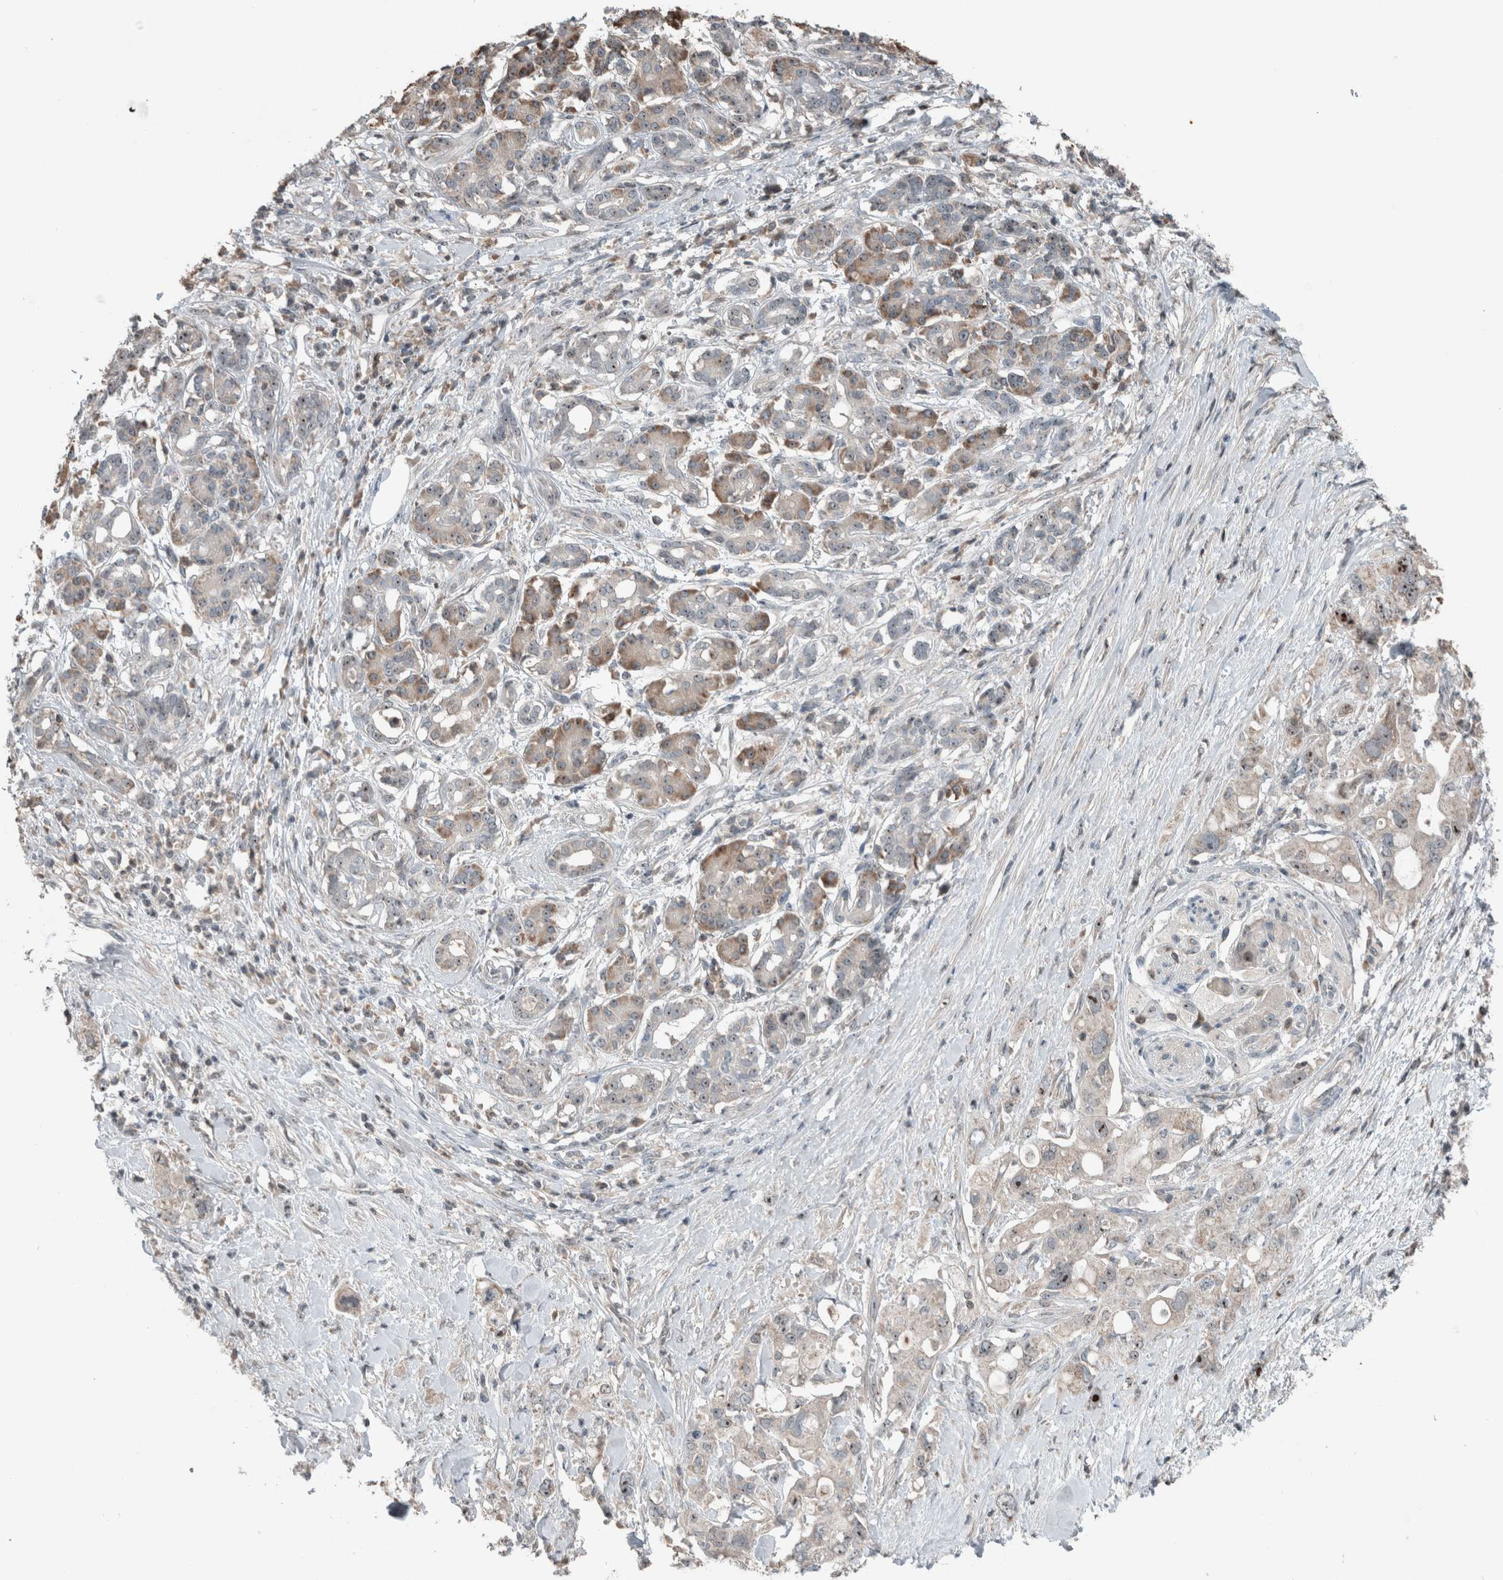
{"staining": {"intensity": "moderate", "quantity": "<25%", "location": "cytoplasmic/membranous,nuclear"}, "tissue": "pancreatic cancer", "cell_type": "Tumor cells", "image_type": "cancer", "snomed": [{"axis": "morphology", "description": "Adenocarcinoma, NOS"}, {"axis": "topography", "description": "Pancreas"}], "caption": "Tumor cells demonstrate low levels of moderate cytoplasmic/membranous and nuclear staining in approximately <25% of cells in pancreatic adenocarcinoma.", "gene": "RPF1", "patient": {"sex": "female", "age": 56}}